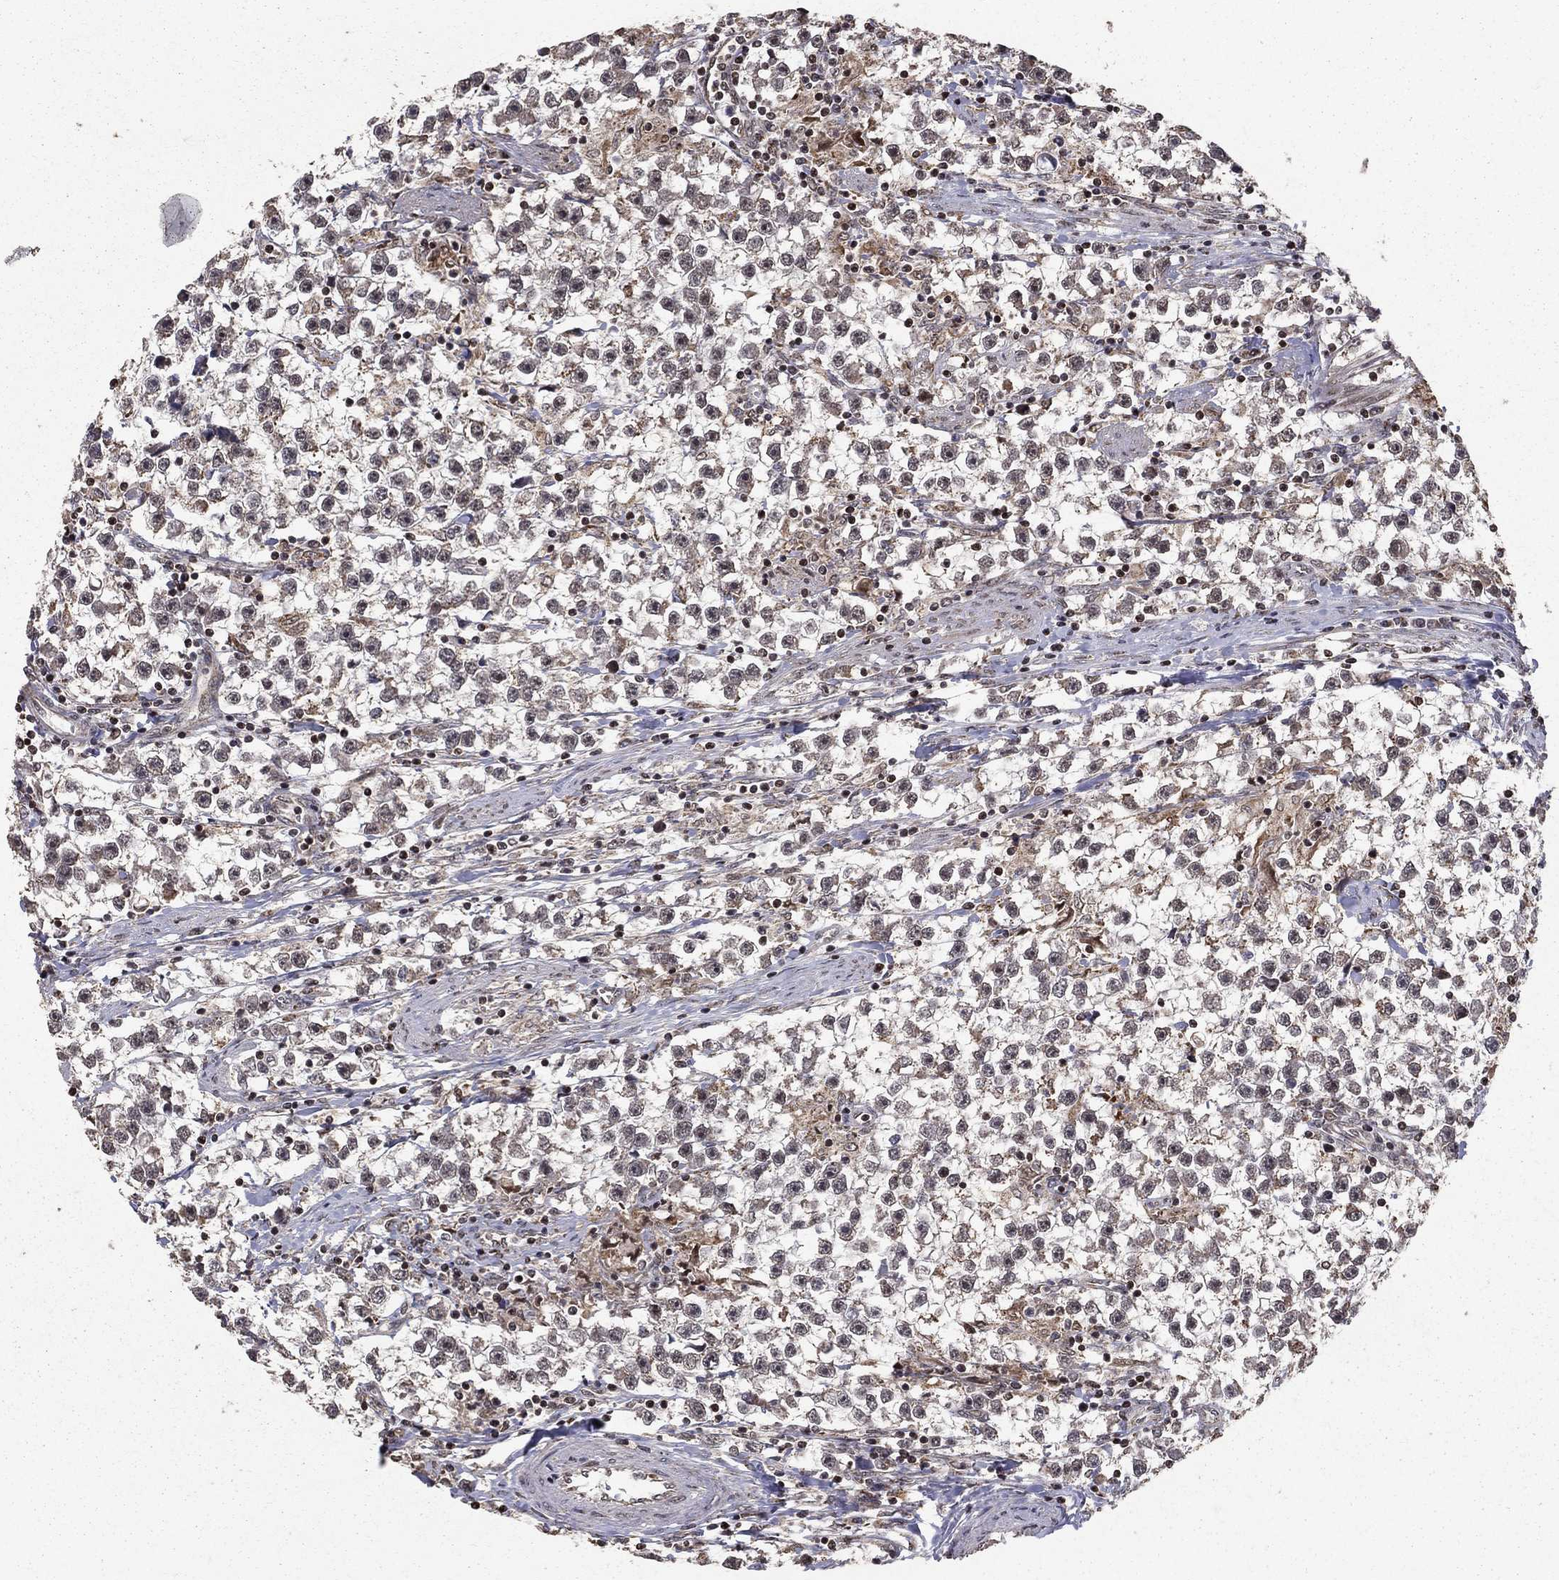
{"staining": {"intensity": "negative", "quantity": "none", "location": "none"}, "tissue": "testis cancer", "cell_type": "Tumor cells", "image_type": "cancer", "snomed": [{"axis": "morphology", "description": "Seminoma, NOS"}, {"axis": "topography", "description": "Testis"}], "caption": "This is a photomicrograph of IHC staining of testis cancer (seminoma), which shows no expression in tumor cells.", "gene": "ACOT13", "patient": {"sex": "male", "age": 59}}